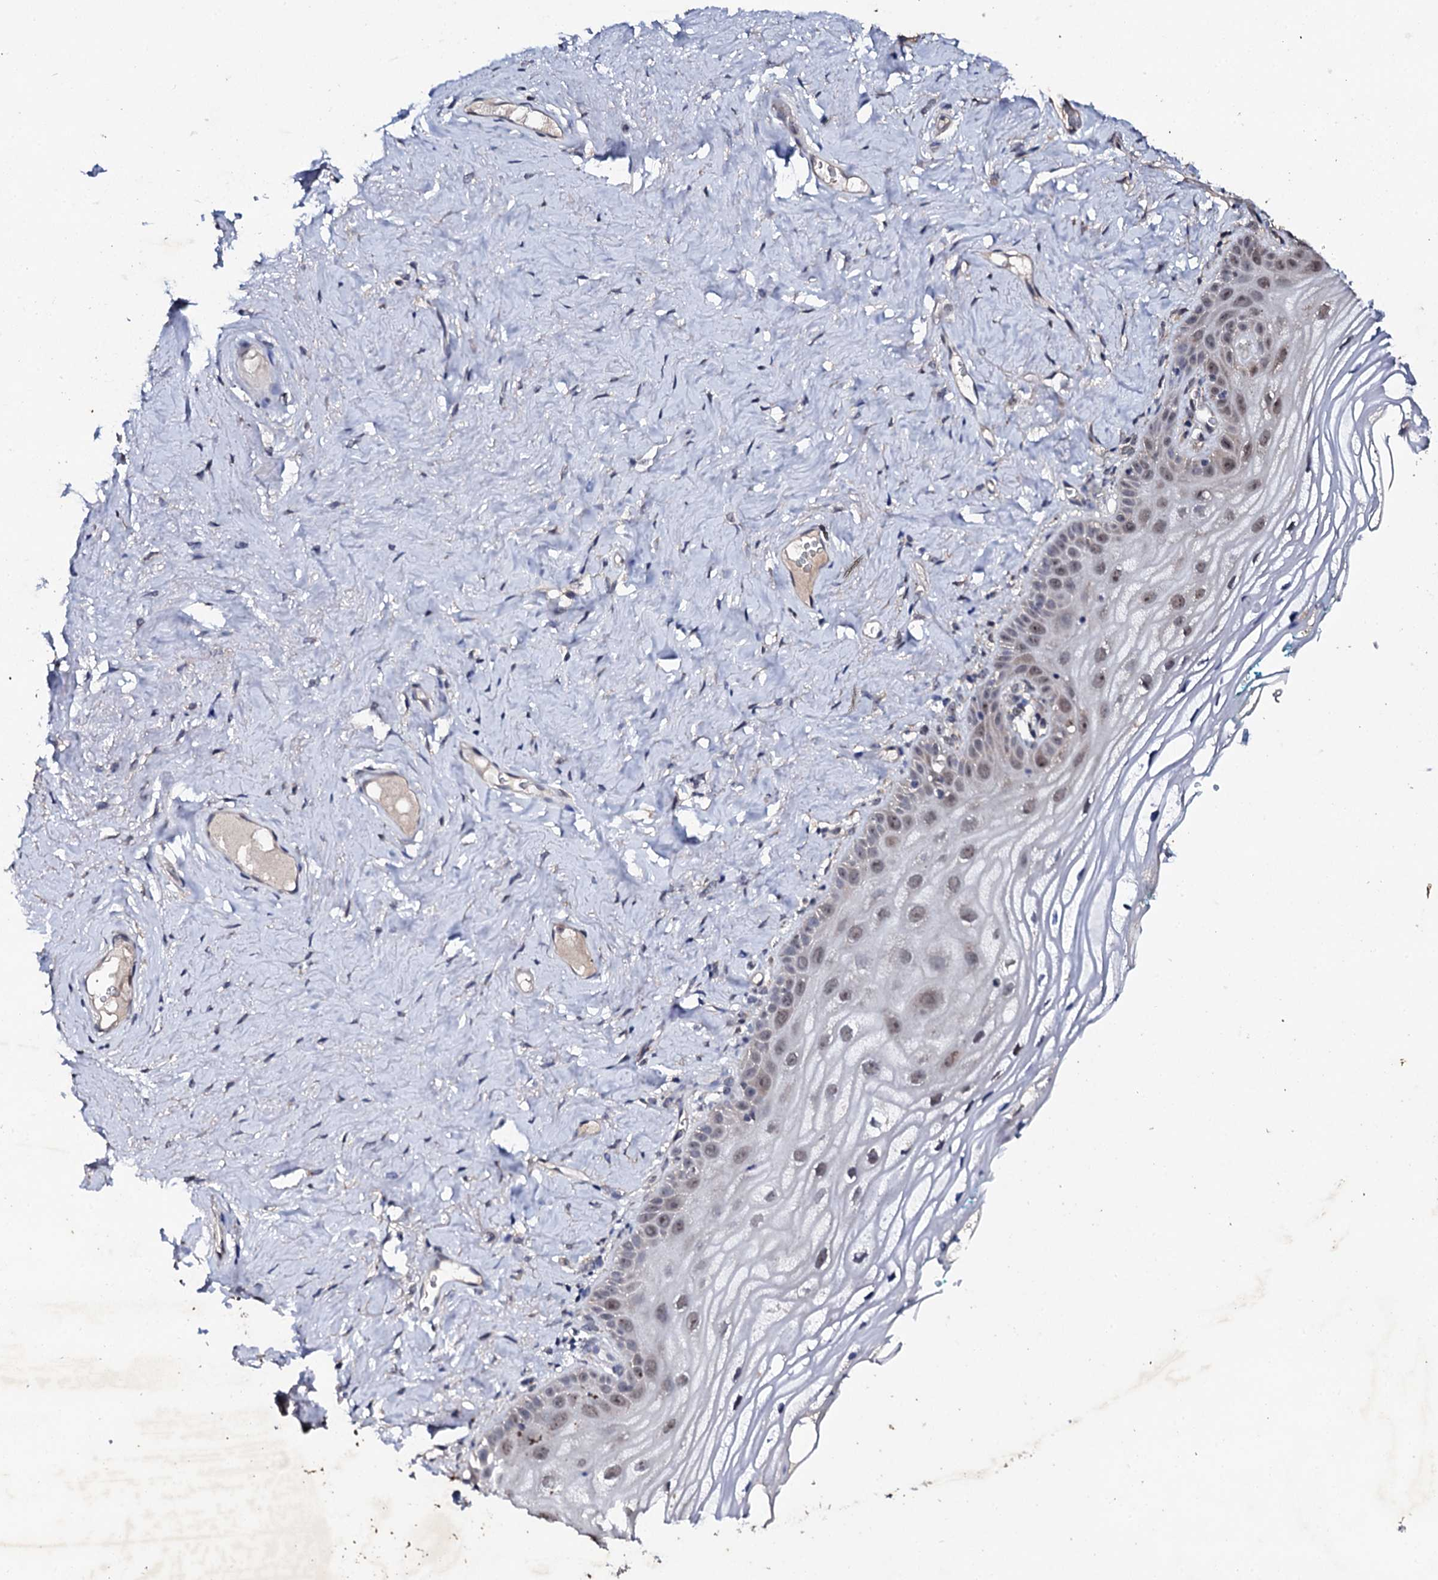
{"staining": {"intensity": "weak", "quantity": "25%-75%", "location": "nuclear"}, "tissue": "vagina", "cell_type": "Squamous epithelial cells", "image_type": "normal", "snomed": [{"axis": "morphology", "description": "Normal tissue, NOS"}, {"axis": "topography", "description": "Vagina"}], "caption": "The micrograph shows immunohistochemical staining of normal vagina. There is weak nuclear positivity is seen in about 25%-75% of squamous epithelial cells.", "gene": "FAM111A", "patient": {"sex": "female", "age": 68}}